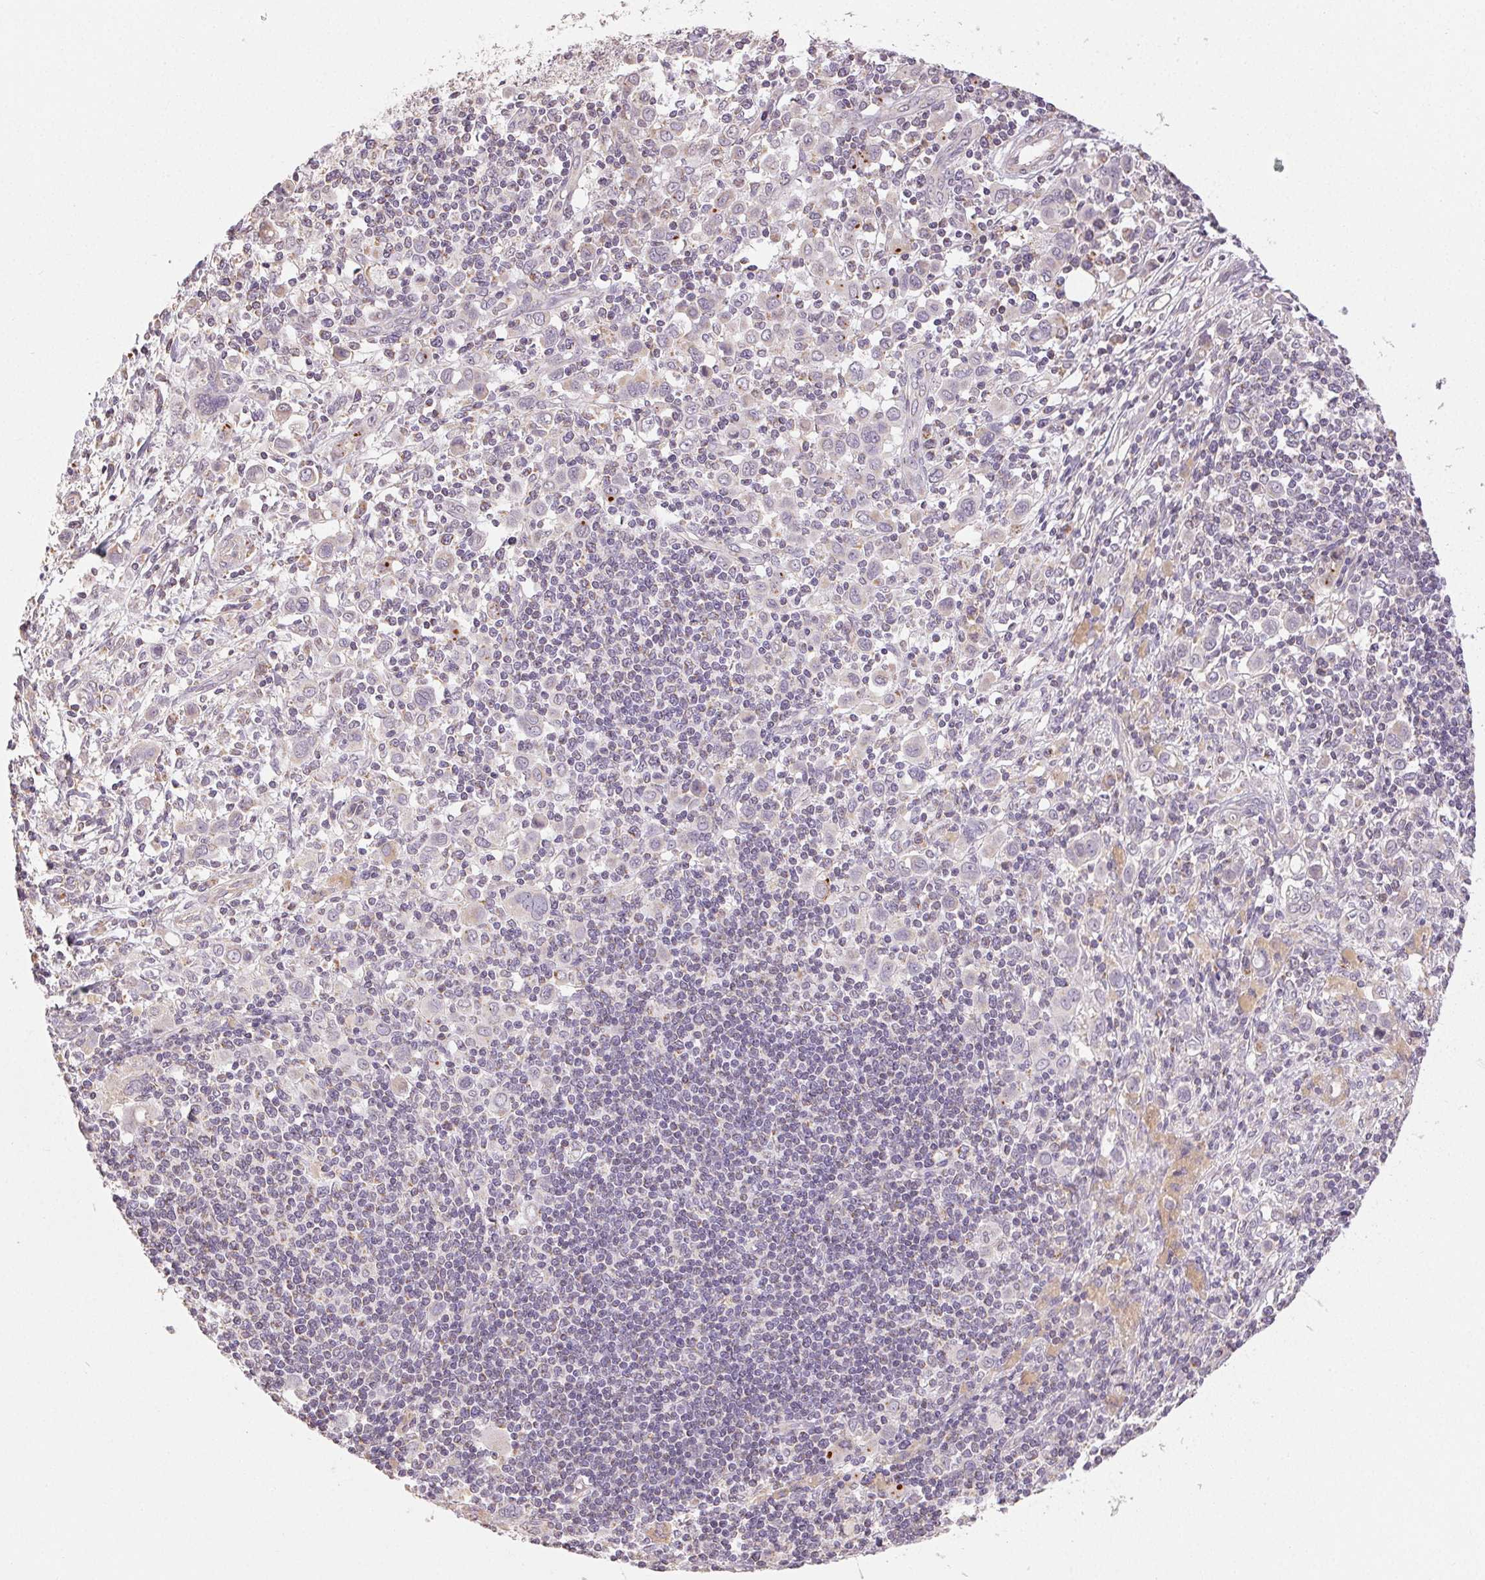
{"staining": {"intensity": "negative", "quantity": "none", "location": "none"}, "tissue": "stomach cancer", "cell_type": "Tumor cells", "image_type": "cancer", "snomed": [{"axis": "morphology", "description": "Adenocarcinoma, NOS"}, {"axis": "topography", "description": "Stomach, upper"}], "caption": "Immunohistochemical staining of human stomach cancer reveals no significant positivity in tumor cells.", "gene": "CLASP1", "patient": {"sex": "male", "age": 75}}